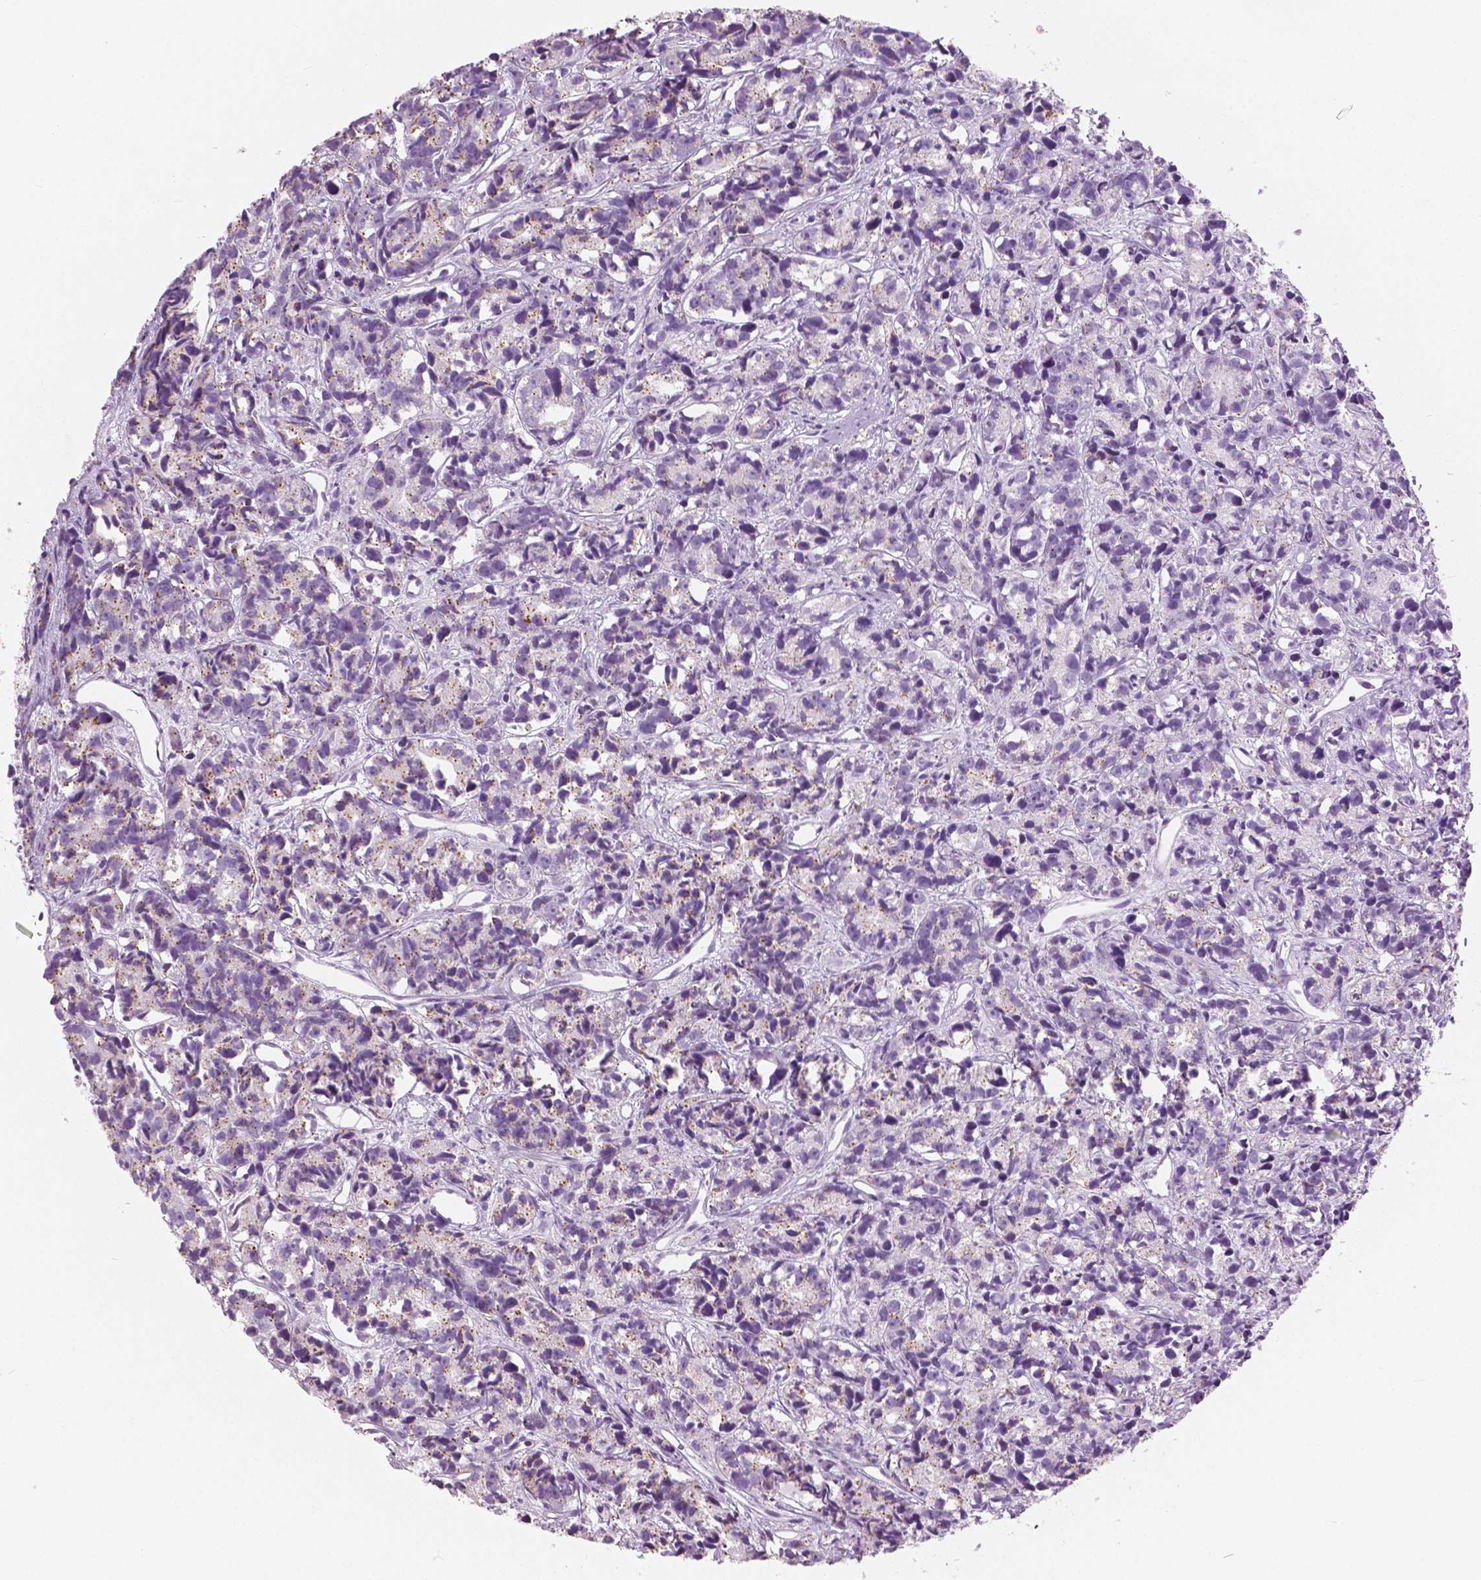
{"staining": {"intensity": "negative", "quantity": "none", "location": "none"}, "tissue": "prostate cancer", "cell_type": "Tumor cells", "image_type": "cancer", "snomed": [{"axis": "morphology", "description": "Adenocarcinoma, High grade"}, {"axis": "topography", "description": "Prostate"}], "caption": "Prostate cancer was stained to show a protein in brown. There is no significant expression in tumor cells. (DAB immunohistochemistry (IHC) visualized using brightfield microscopy, high magnification).", "gene": "GALM", "patient": {"sex": "male", "age": 77}}